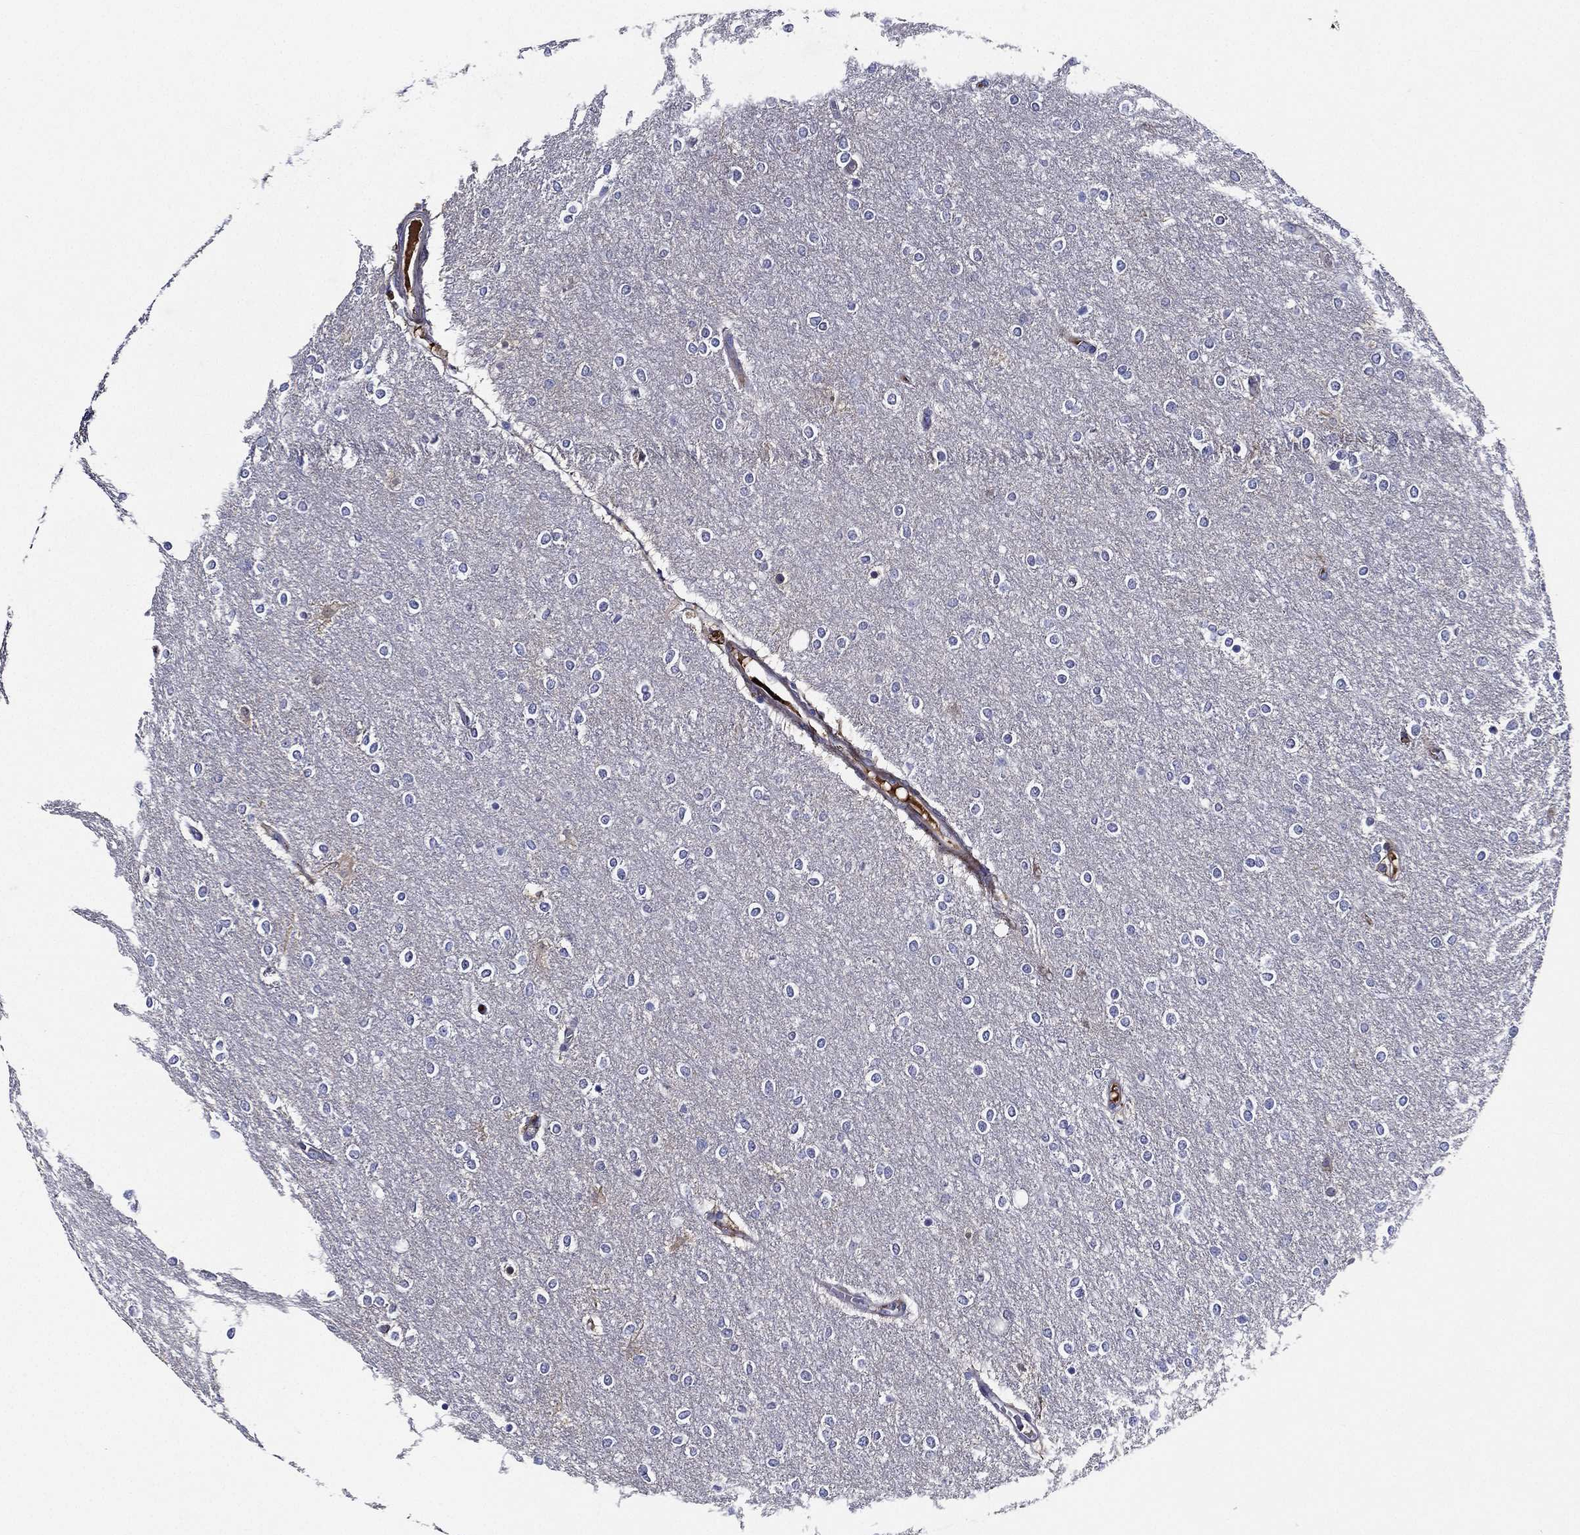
{"staining": {"intensity": "negative", "quantity": "none", "location": "none"}, "tissue": "glioma", "cell_type": "Tumor cells", "image_type": "cancer", "snomed": [{"axis": "morphology", "description": "Glioma, malignant, High grade"}, {"axis": "topography", "description": "Brain"}], "caption": "There is no significant expression in tumor cells of malignant glioma (high-grade). (DAB immunohistochemistry (IHC), high magnification).", "gene": "TMPRSS11D", "patient": {"sex": "female", "age": 61}}